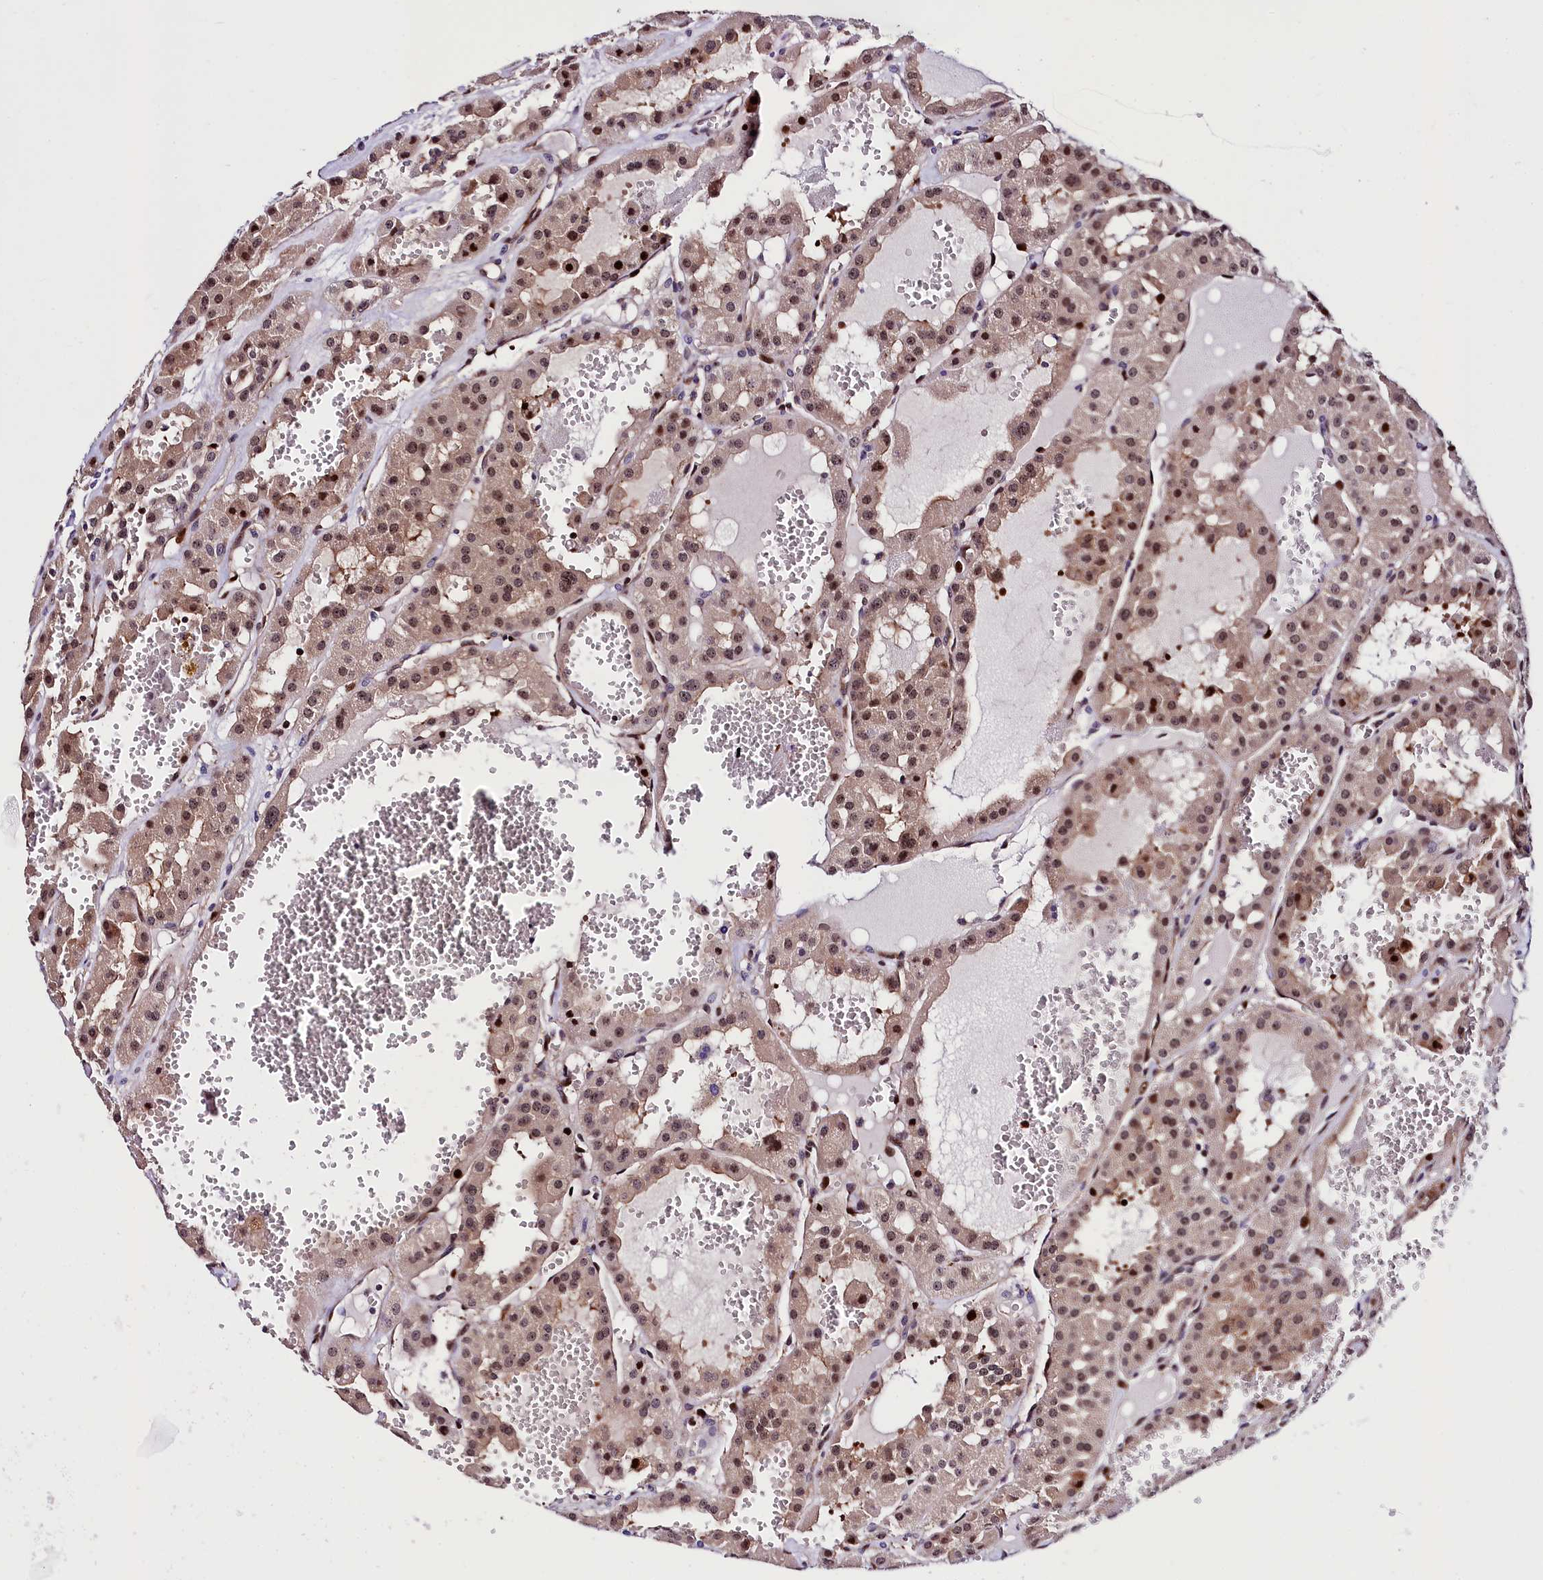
{"staining": {"intensity": "moderate", "quantity": ">75%", "location": "cytoplasmic/membranous,nuclear"}, "tissue": "renal cancer", "cell_type": "Tumor cells", "image_type": "cancer", "snomed": [{"axis": "morphology", "description": "Carcinoma, NOS"}, {"axis": "topography", "description": "Kidney"}], "caption": "The histopathology image demonstrates staining of renal carcinoma, revealing moderate cytoplasmic/membranous and nuclear protein staining (brown color) within tumor cells.", "gene": "TRMT112", "patient": {"sex": "female", "age": 75}}